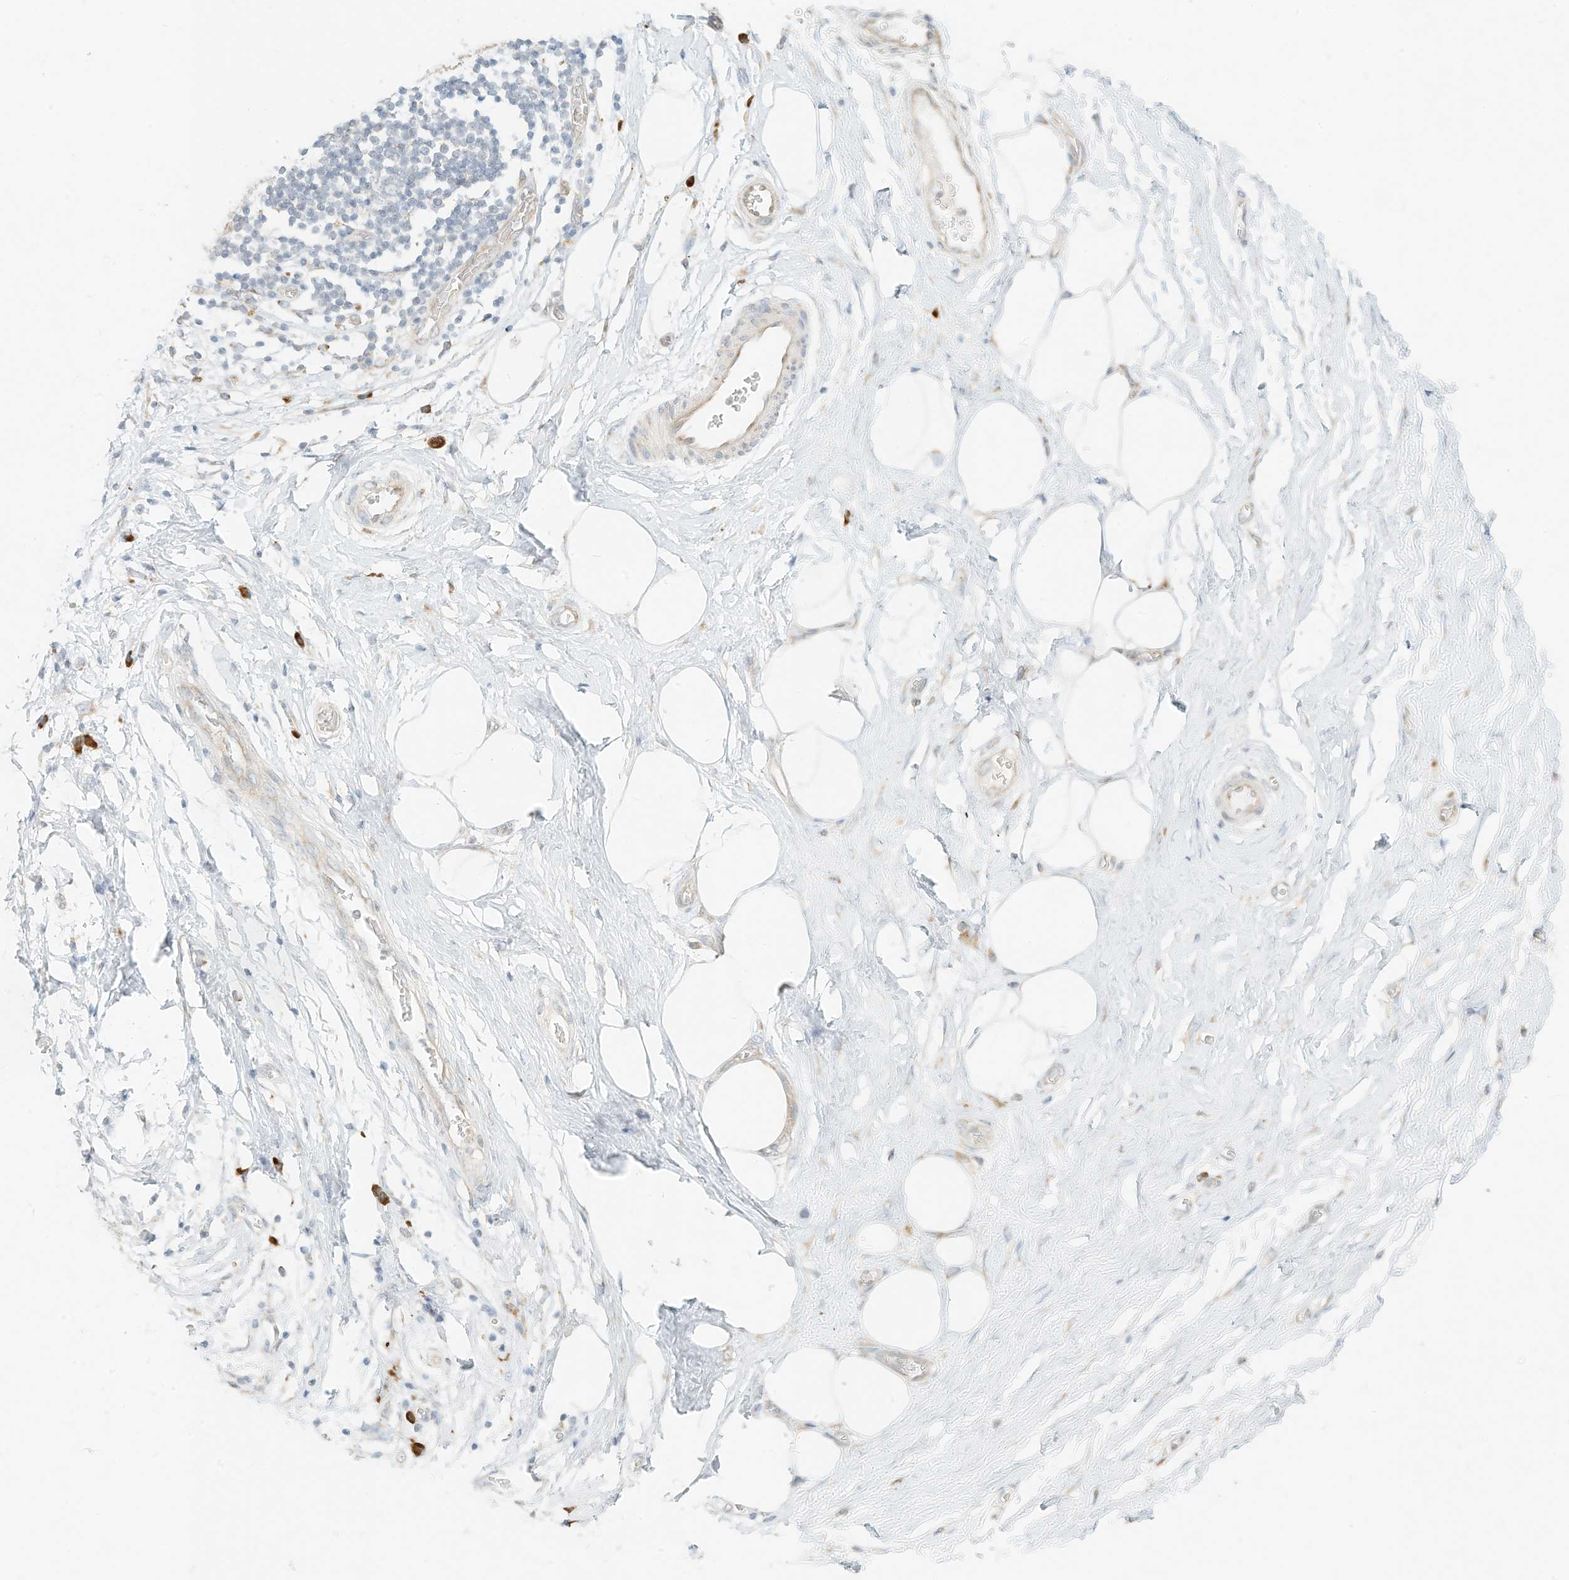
{"staining": {"intensity": "negative", "quantity": "none", "location": "none"}, "tissue": "adipose tissue", "cell_type": "Adipocytes", "image_type": "normal", "snomed": [{"axis": "morphology", "description": "Normal tissue, NOS"}, {"axis": "morphology", "description": "Adenocarcinoma, NOS"}, {"axis": "topography", "description": "Pancreas"}, {"axis": "topography", "description": "Peripheral nerve tissue"}], "caption": "Adipocytes are negative for protein expression in benign human adipose tissue. (Stains: DAB (3,3'-diaminobenzidine) immunohistochemistry (IHC) with hematoxylin counter stain, Microscopy: brightfield microscopy at high magnification).", "gene": "STT3A", "patient": {"sex": "male", "age": 59}}